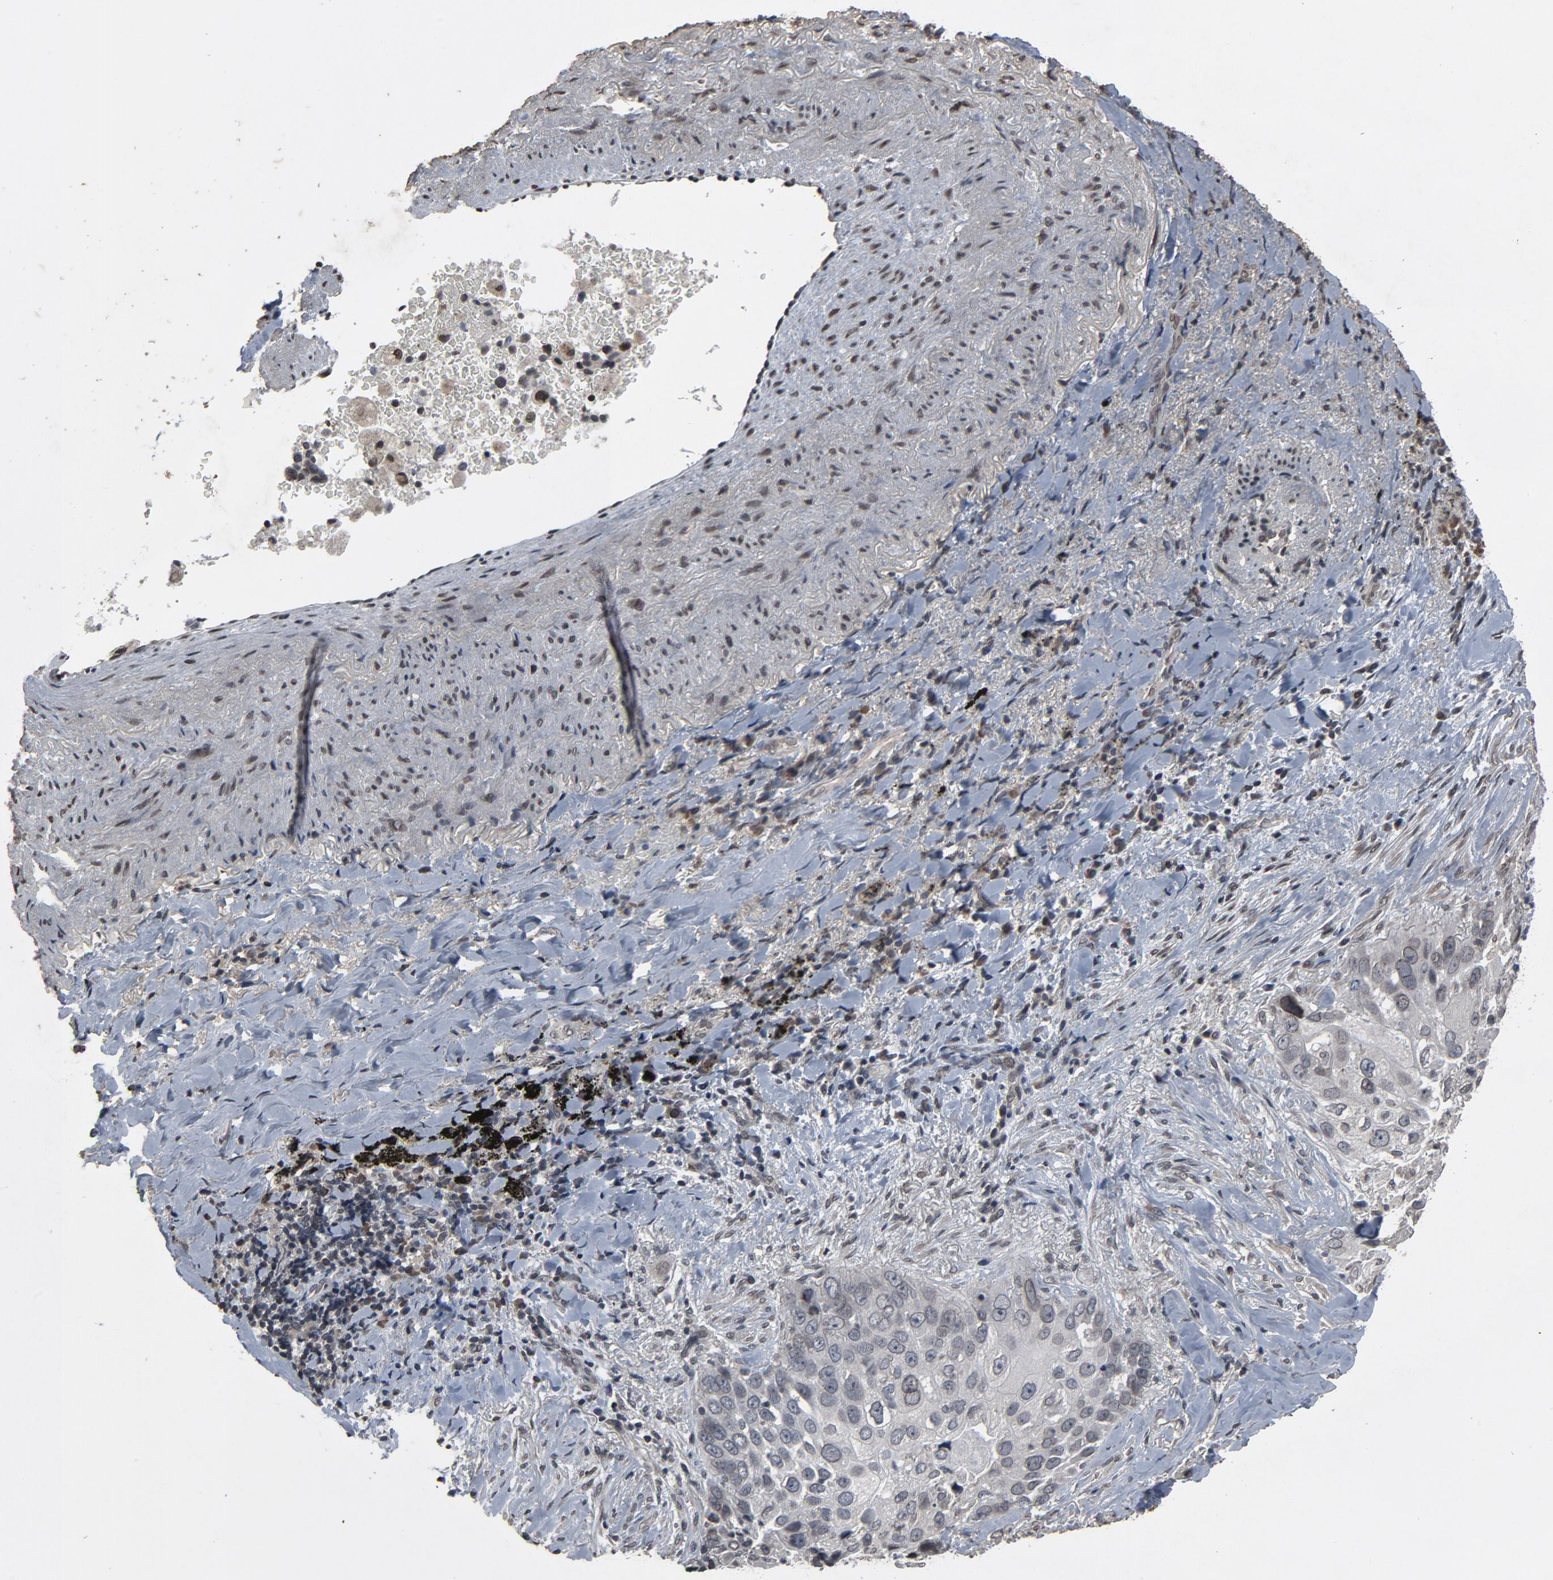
{"staining": {"intensity": "weak", "quantity": "<25%", "location": "nuclear"}, "tissue": "lung cancer", "cell_type": "Tumor cells", "image_type": "cancer", "snomed": [{"axis": "morphology", "description": "Squamous cell carcinoma, NOS"}, {"axis": "topography", "description": "Lung"}], "caption": "The histopathology image reveals no significant positivity in tumor cells of lung squamous cell carcinoma.", "gene": "POM121", "patient": {"sex": "male", "age": 54}}